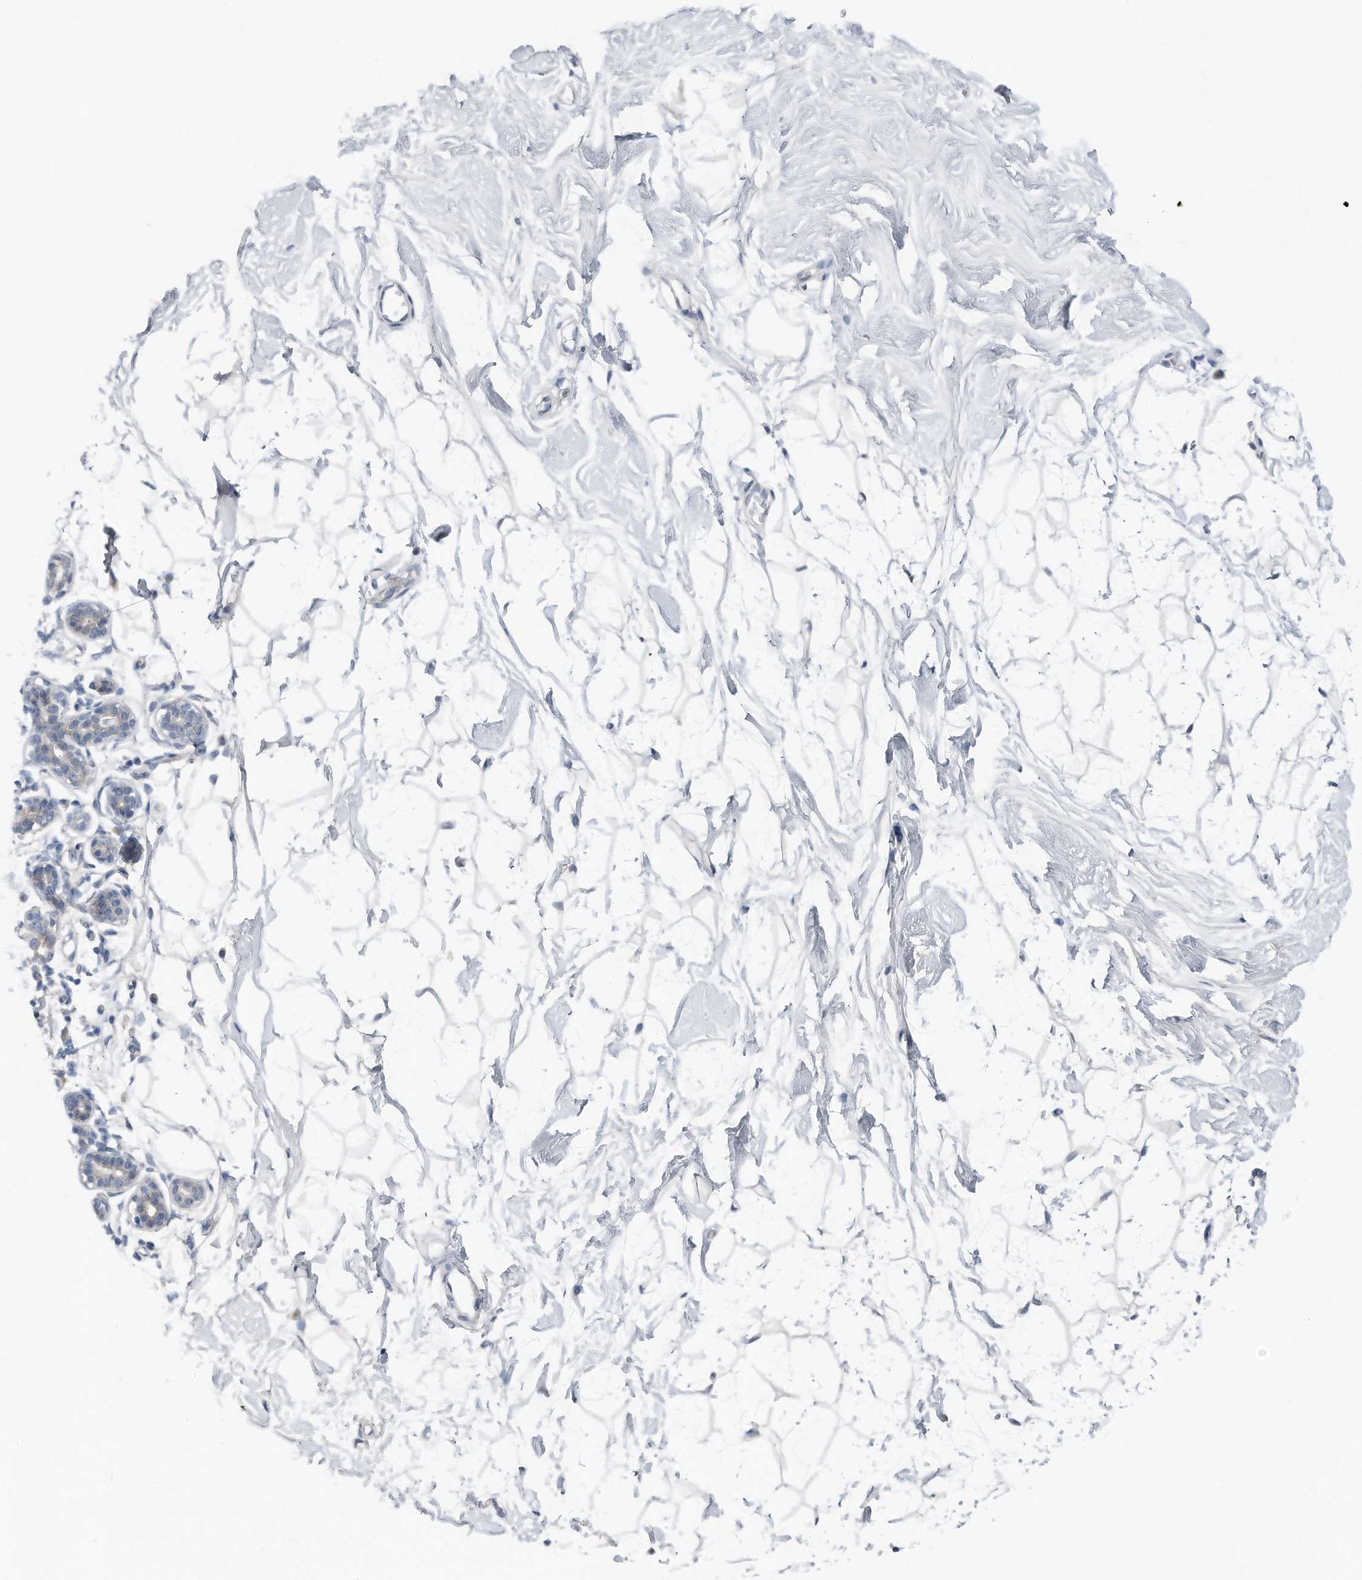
{"staining": {"intensity": "negative", "quantity": "none", "location": "none"}, "tissue": "breast", "cell_type": "Adipocytes", "image_type": "normal", "snomed": [{"axis": "morphology", "description": "Normal tissue, NOS"}, {"axis": "topography", "description": "Breast"}], "caption": "A photomicrograph of human breast is negative for staining in adipocytes. (Brightfield microscopy of DAB (3,3'-diaminobenzidine) immunohistochemistry (IHC) at high magnification).", "gene": "YRDC", "patient": {"sex": "female", "age": 26}}